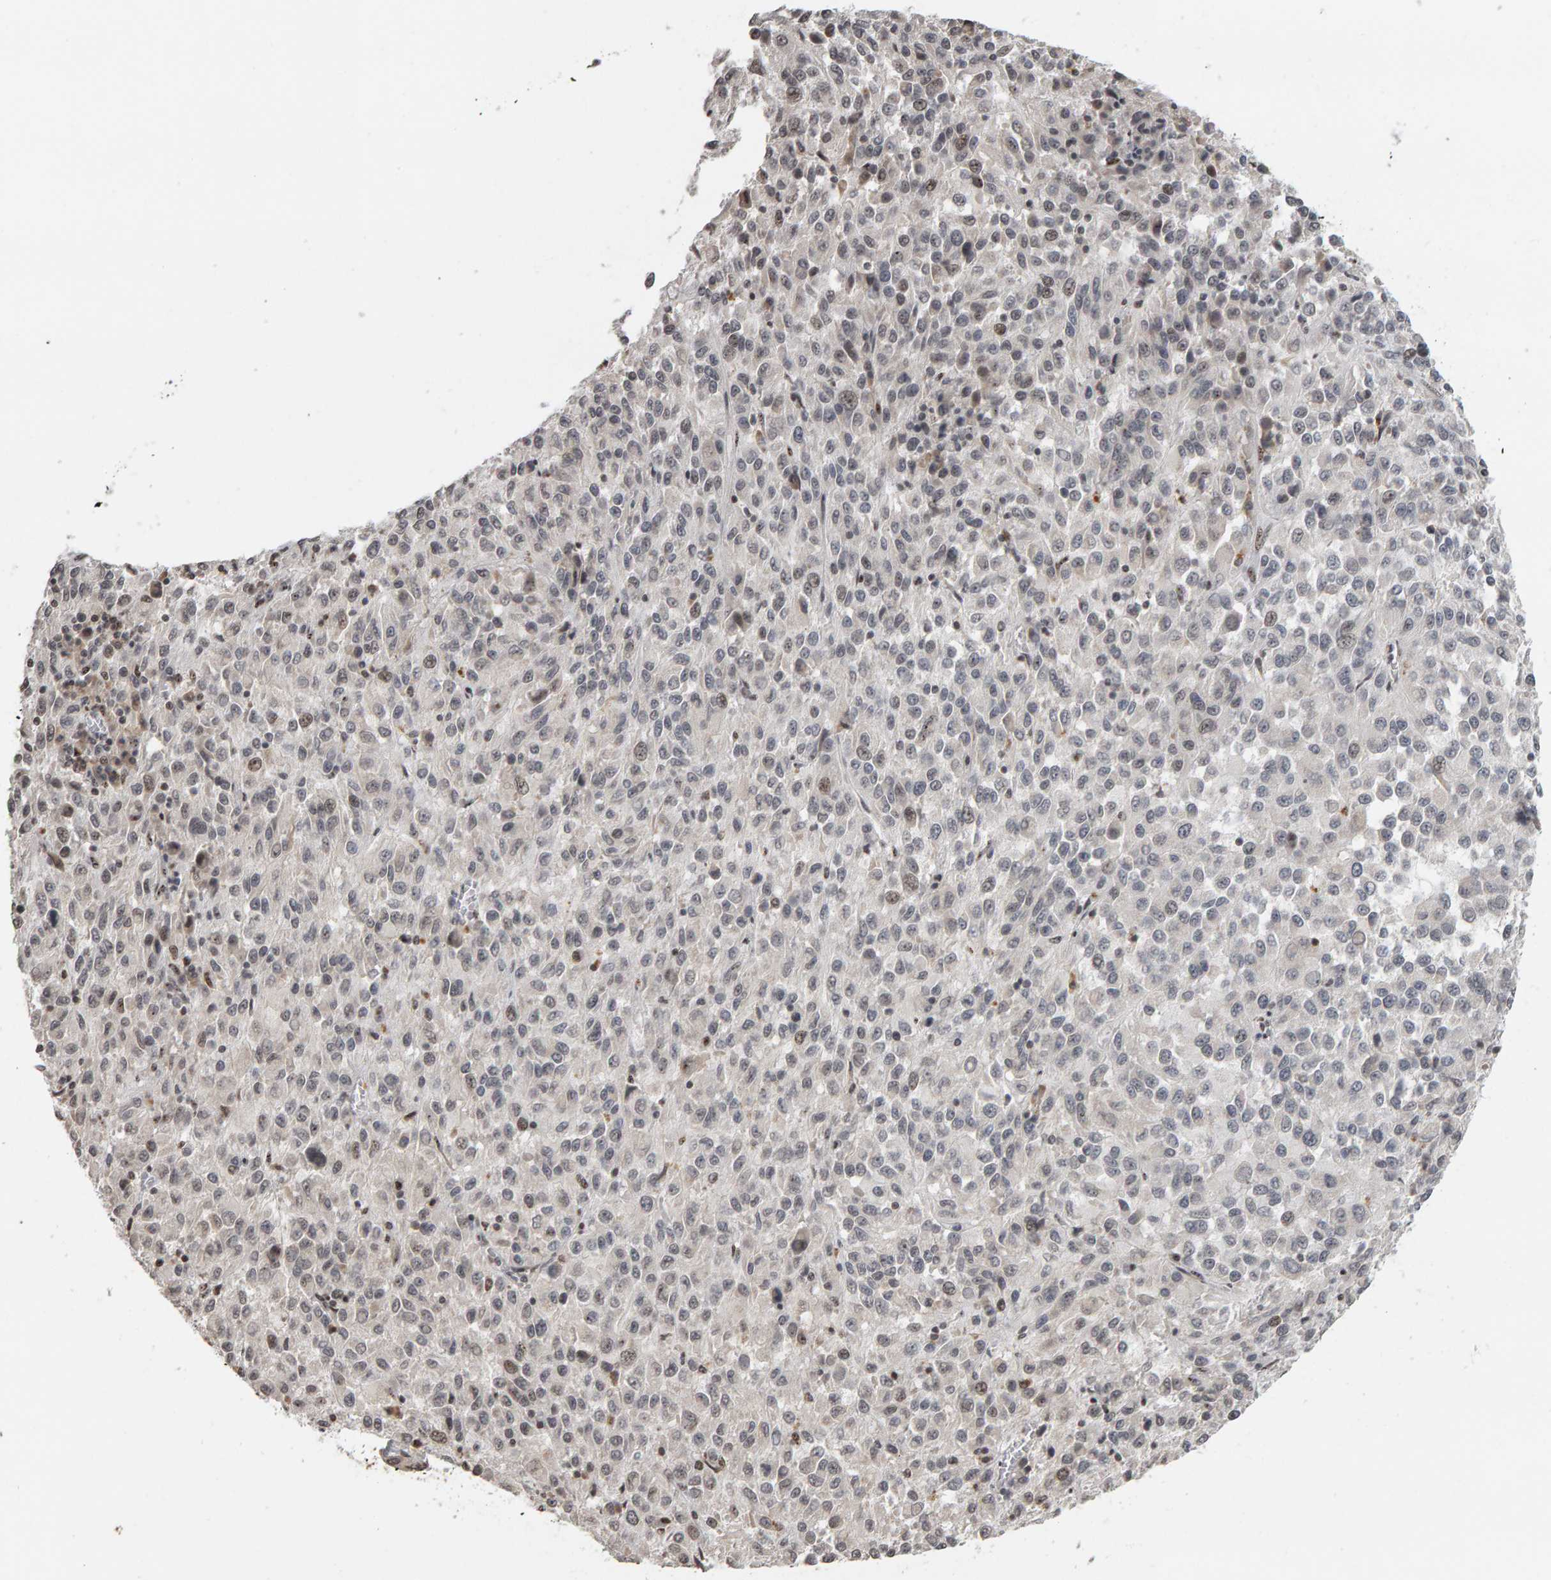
{"staining": {"intensity": "weak", "quantity": "<25%", "location": "nuclear"}, "tissue": "melanoma", "cell_type": "Tumor cells", "image_type": "cancer", "snomed": [{"axis": "morphology", "description": "Malignant melanoma, Metastatic site"}, {"axis": "topography", "description": "Lung"}], "caption": "The photomicrograph demonstrates no significant staining in tumor cells of melanoma.", "gene": "TRAM1", "patient": {"sex": "male", "age": 64}}